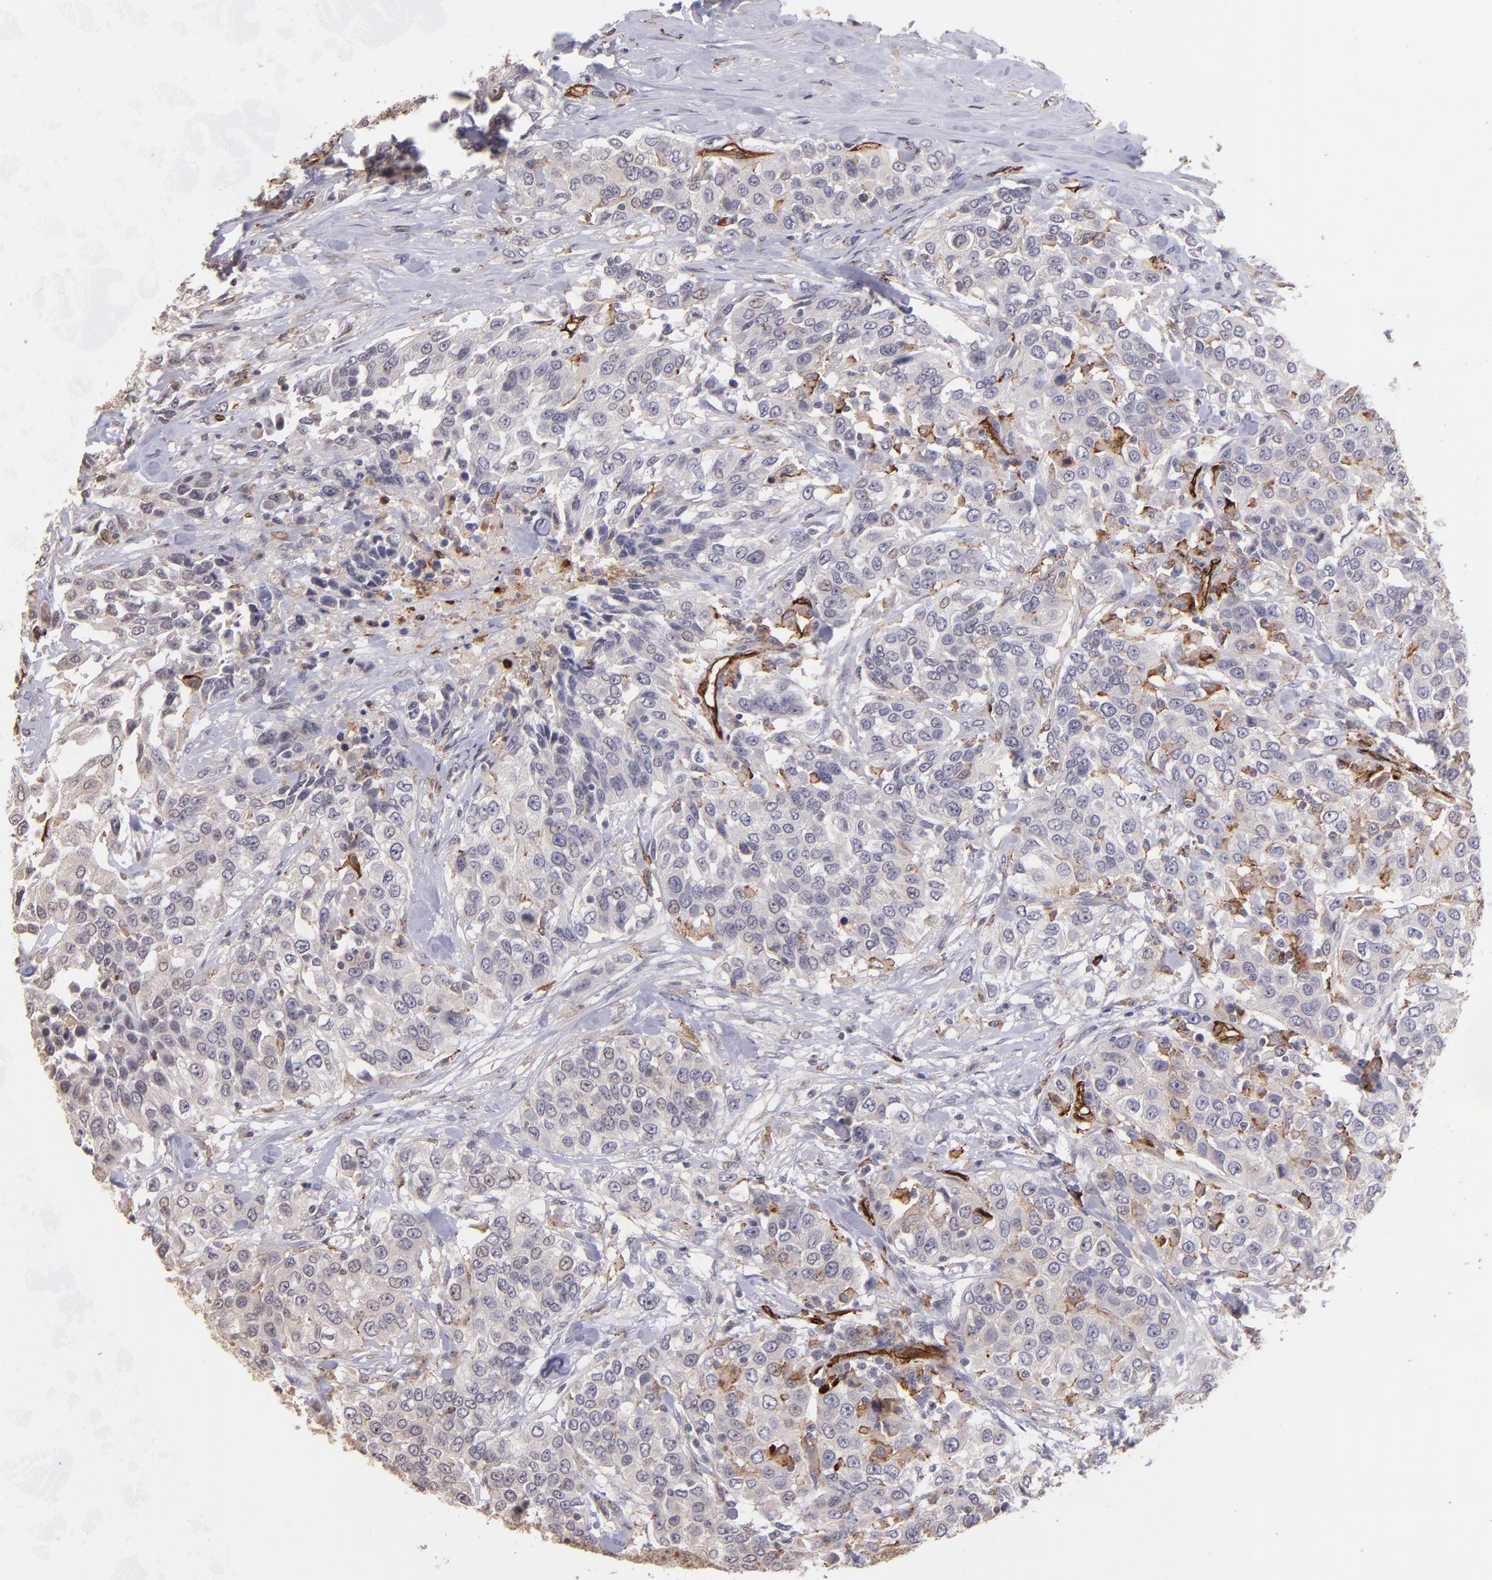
{"staining": {"intensity": "negative", "quantity": "none", "location": "none"}, "tissue": "urothelial cancer", "cell_type": "Tumor cells", "image_type": "cancer", "snomed": [{"axis": "morphology", "description": "Urothelial carcinoma, High grade"}, {"axis": "topography", "description": "Urinary bladder"}], "caption": "Tumor cells show no significant protein positivity in high-grade urothelial carcinoma.", "gene": "DYSF", "patient": {"sex": "female", "age": 80}}